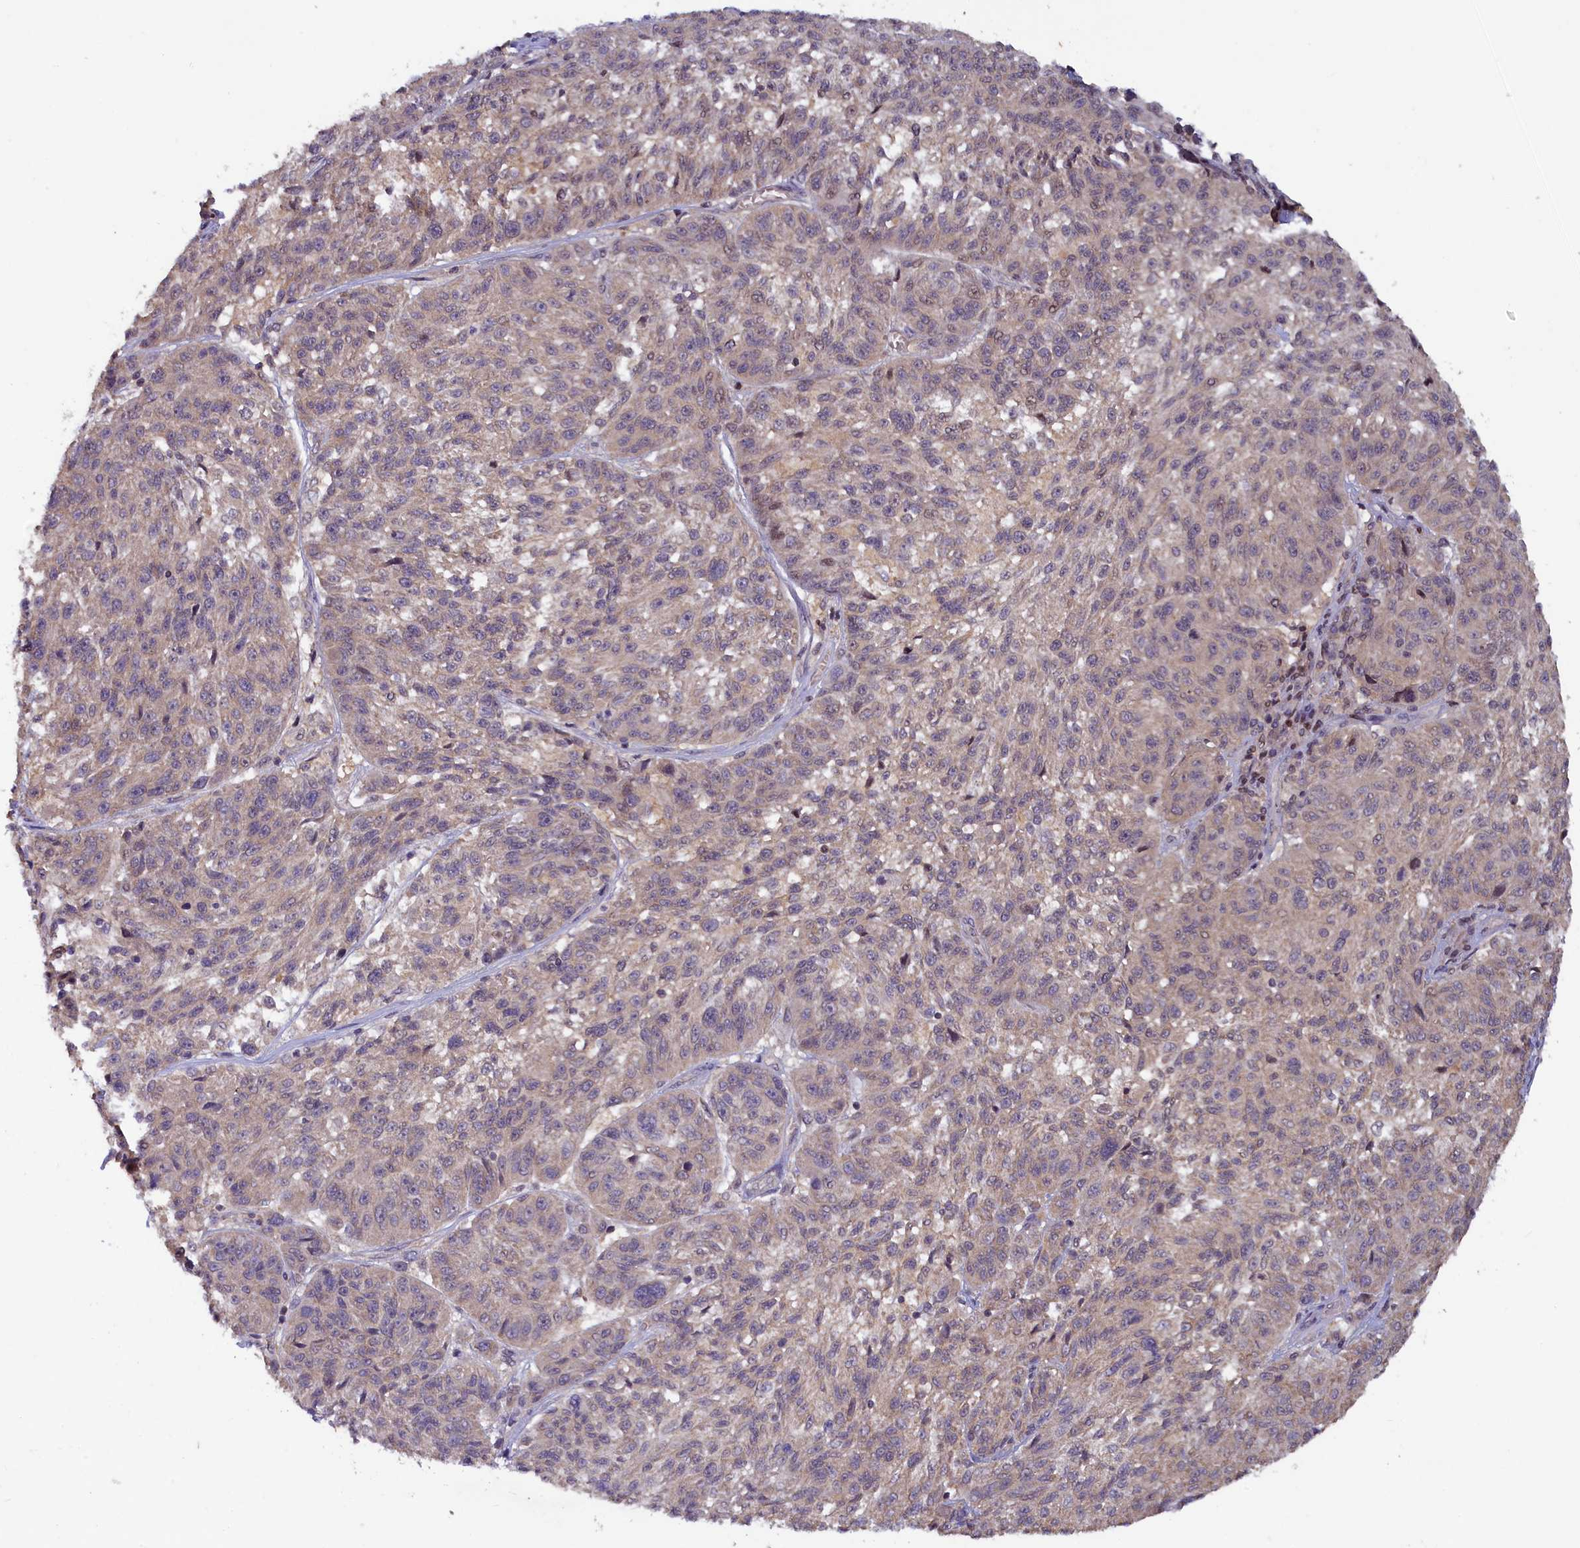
{"staining": {"intensity": "negative", "quantity": "none", "location": "none"}, "tissue": "melanoma", "cell_type": "Tumor cells", "image_type": "cancer", "snomed": [{"axis": "morphology", "description": "Malignant melanoma, NOS"}, {"axis": "topography", "description": "Skin"}], "caption": "Malignant melanoma was stained to show a protein in brown. There is no significant positivity in tumor cells.", "gene": "NUBP1", "patient": {"sex": "male", "age": 53}}